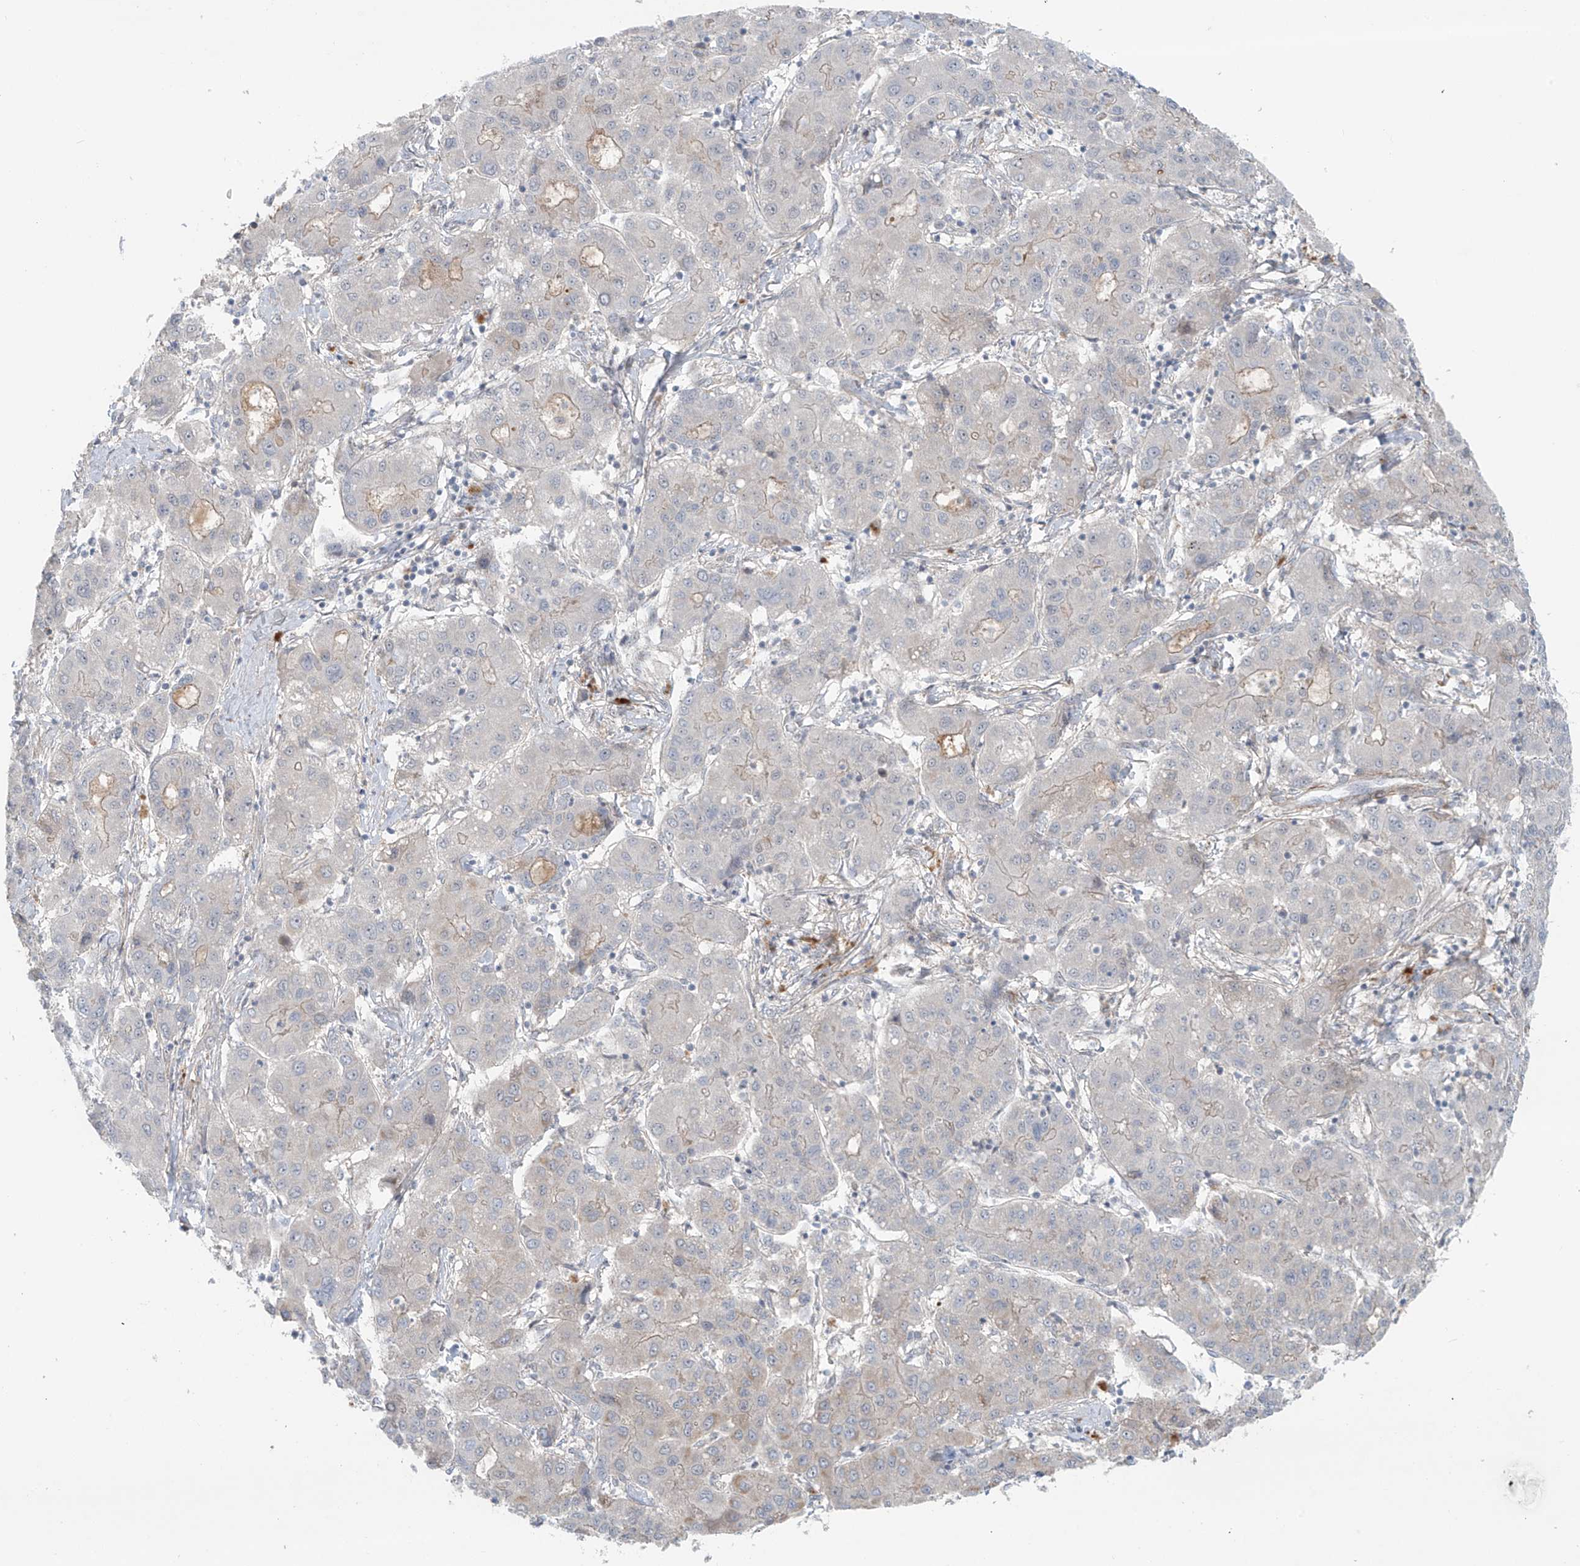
{"staining": {"intensity": "moderate", "quantity": "<25%", "location": "cytoplasmic/membranous"}, "tissue": "liver cancer", "cell_type": "Tumor cells", "image_type": "cancer", "snomed": [{"axis": "morphology", "description": "Carcinoma, Hepatocellular, NOS"}, {"axis": "topography", "description": "Liver"}], "caption": "Immunohistochemistry of human liver cancer (hepatocellular carcinoma) displays low levels of moderate cytoplasmic/membranous expression in about <25% of tumor cells.", "gene": "RASGEF1A", "patient": {"sex": "male", "age": 65}}